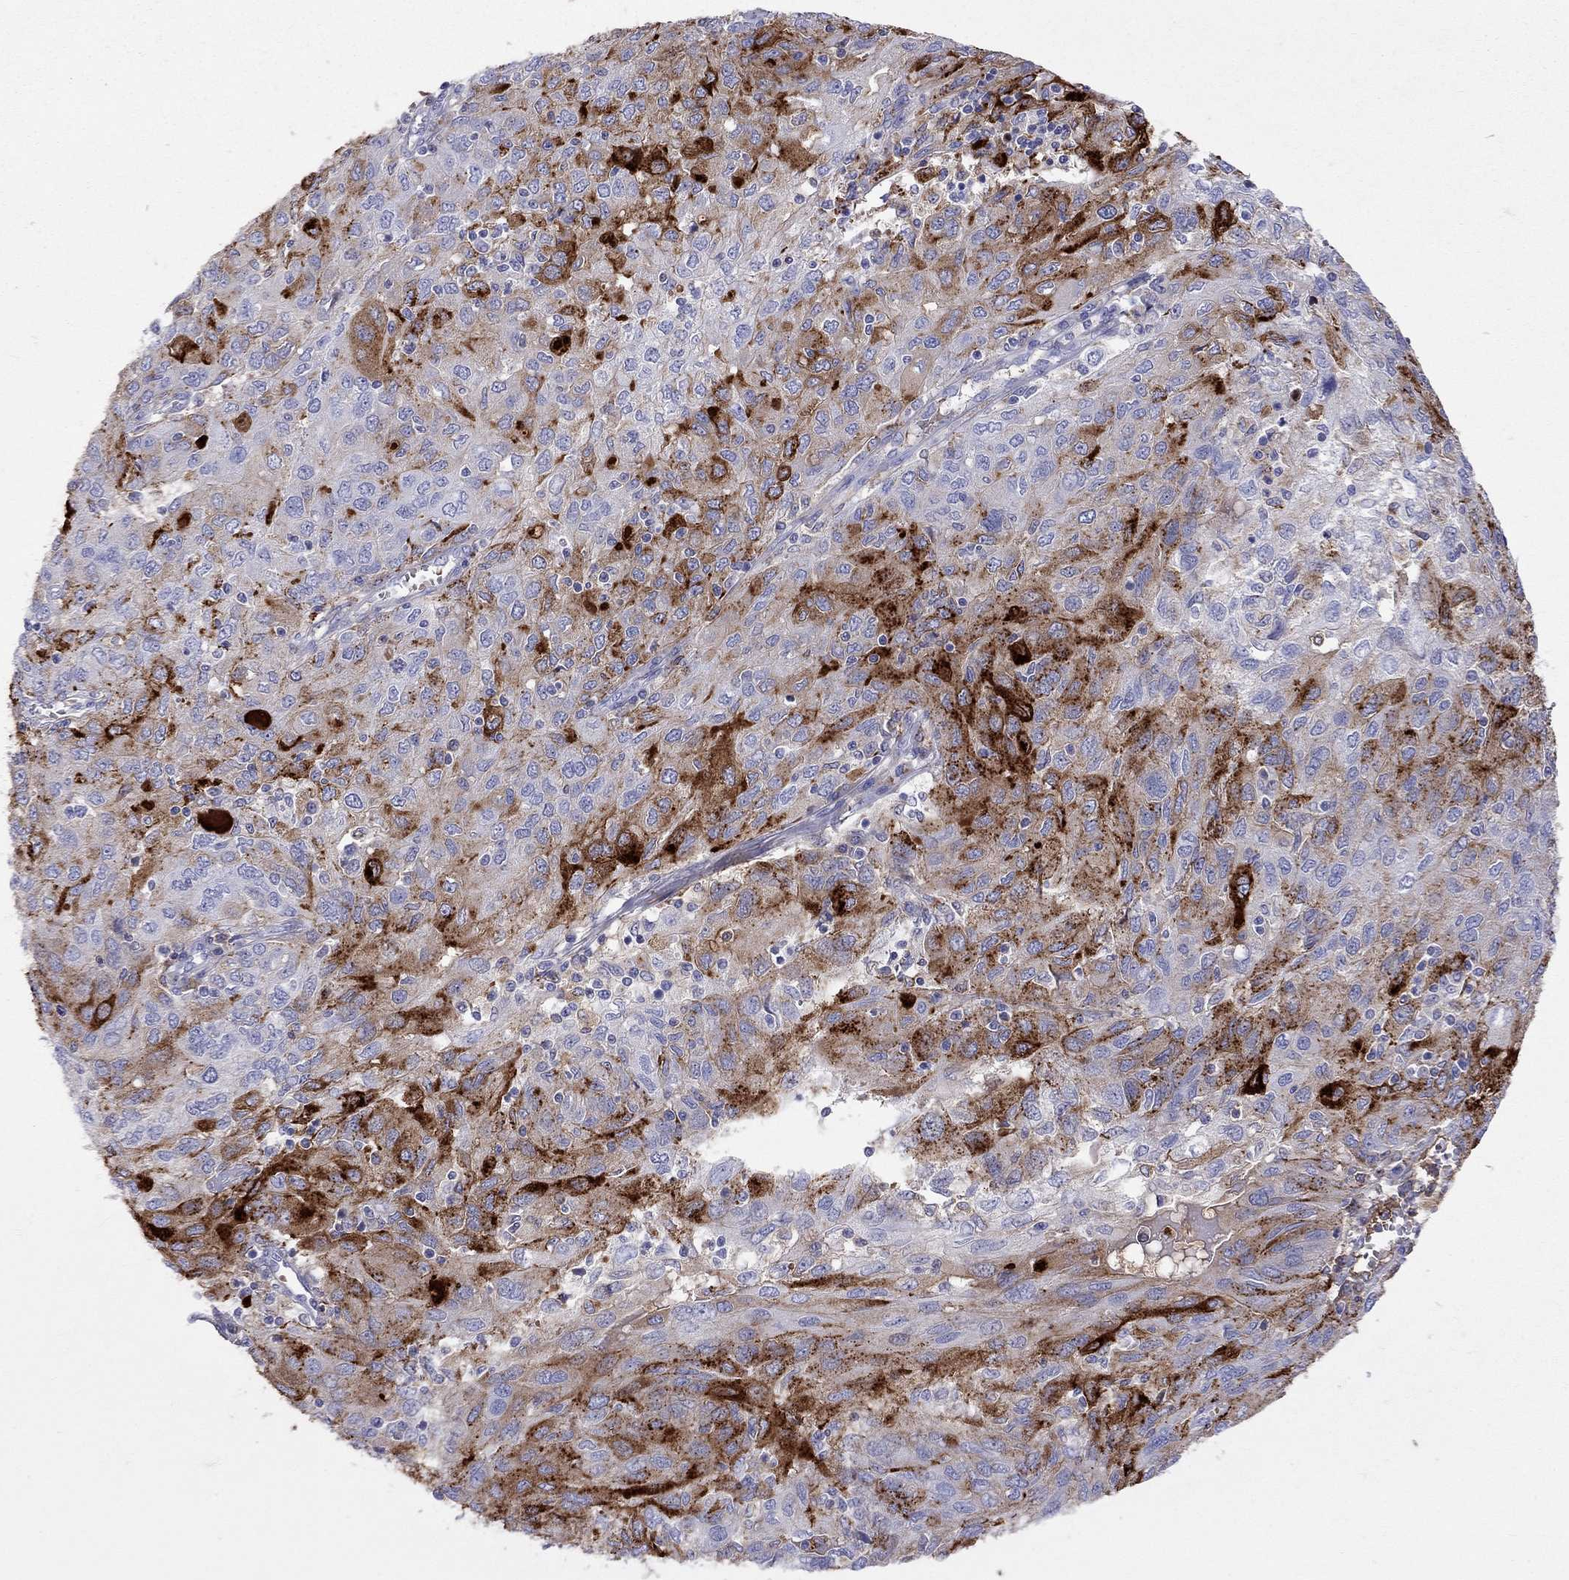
{"staining": {"intensity": "strong", "quantity": "<25%", "location": "cytoplasmic/membranous"}, "tissue": "ovarian cancer", "cell_type": "Tumor cells", "image_type": "cancer", "snomed": [{"axis": "morphology", "description": "Carcinoma, endometroid"}, {"axis": "topography", "description": "Ovary"}], "caption": "DAB (3,3'-diaminobenzidine) immunohistochemical staining of human ovarian cancer exhibits strong cytoplasmic/membranous protein expression in approximately <25% of tumor cells.", "gene": "SERPINA3", "patient": {"sex": "female", "age": 50}}